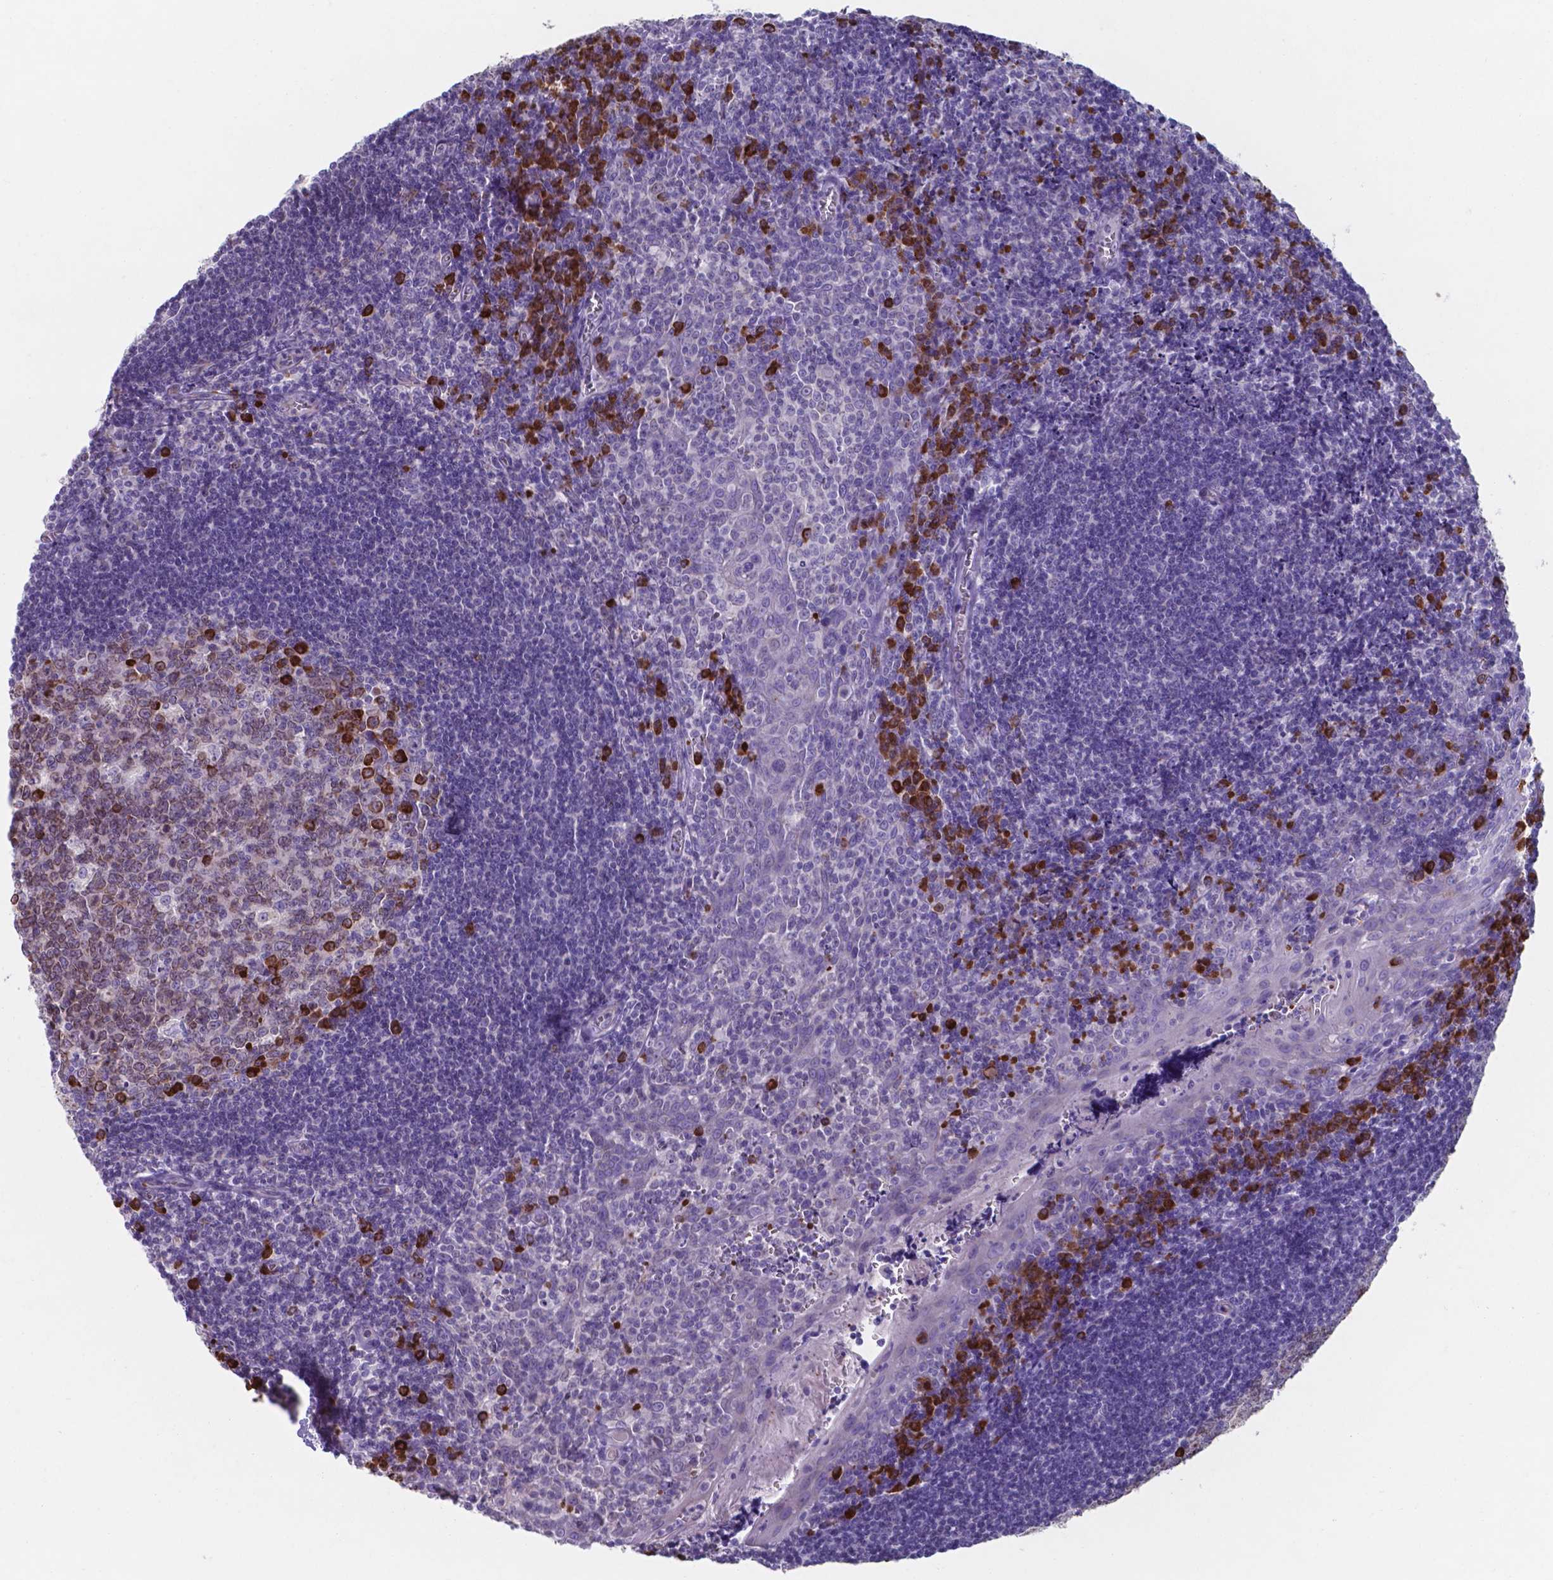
{"staining": {"intensity": "strong", "quantity": "25%-75%", "location": "cytoplasmic/membranous"}, "tissue": "tonsil", "cell_type": "Germinal center cells", "image_type": "normal", "snomed": [{"axis": "morphology", "description": "Normal tissue, NOS"}, {"axis": "morphology", "description": "Inflammation, NOS"}, {"axis": "topography", "description": "Tonsil"}], "caption": "IHC staining of normal tonsil, which displays high levels of strong cytoplasmic/membranous positivity in about 25%-75% of germinal center cells indicating strong cytoplasmic/membranous protein positivity. The staining was performed using DAB (3,3'-diaminobenzidine) (brown) for protein detection and nuclei were counterstained in hematoxylin (blue).", "gene": "UBE2J1", "patient": {"sex": "female", "age": 31}}